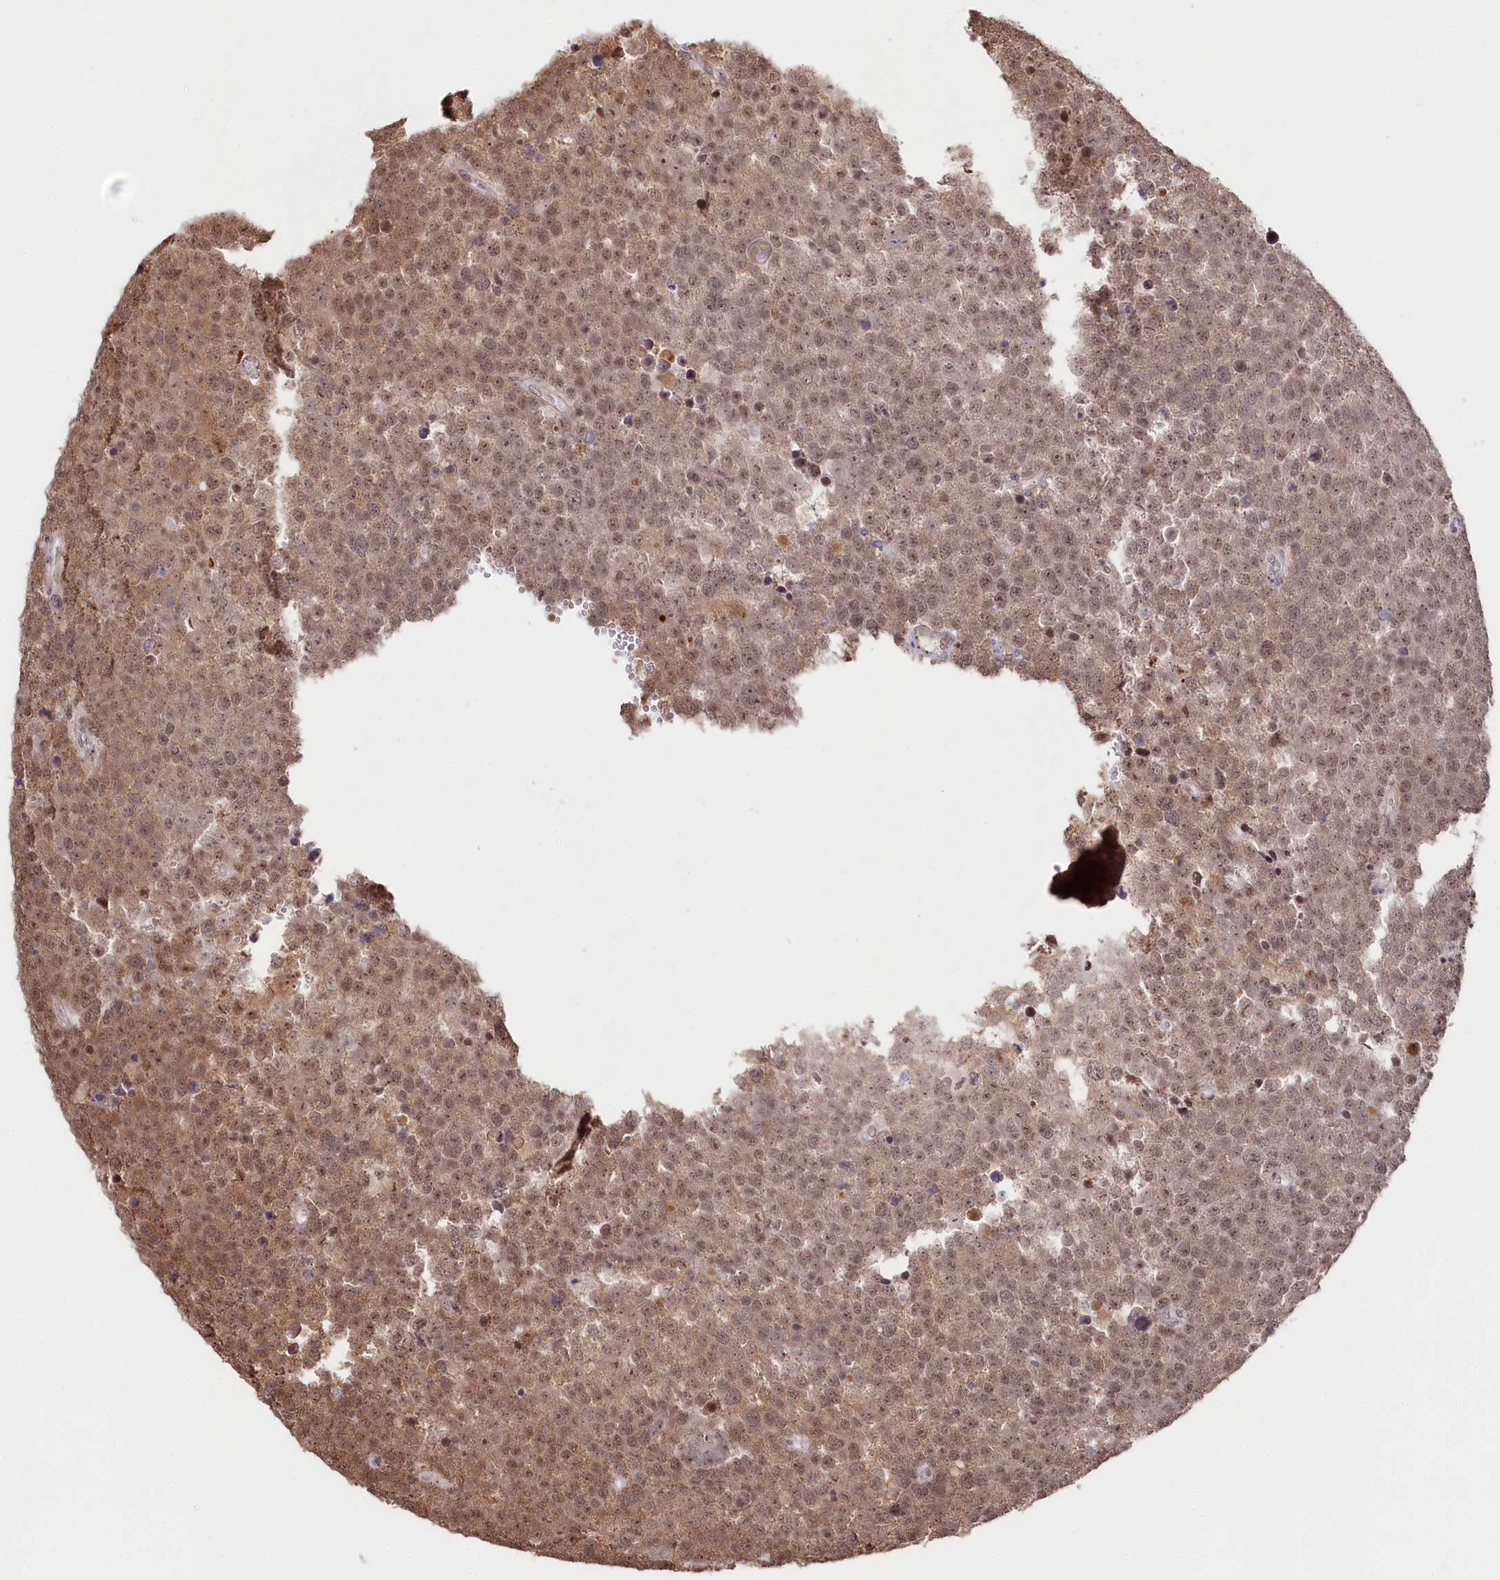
{"staining": {"intensity": "moderate", "quantity": ">75%", "location": "nuclear"}, "tissue": "testis cancer", "cell_type": "Tumor cells", "image_type": "cancer", "snomed": [{"axis": "morphology", "description": "Seminoma, NOS"}, {"axis": "topography", "description": "Testis"}], "caption": "Testis cancer (seminoma) tissue exhibits moderate nuclear expression in approximately >75% of tumor cells The staining was performed using DAB to visualize the protein expression in brown, while the nuclei were stained in blue with hematoxylin (Magnification: 20x).", "gene": "POLR2H", "patient": {"sex": "male", "age": 71}}